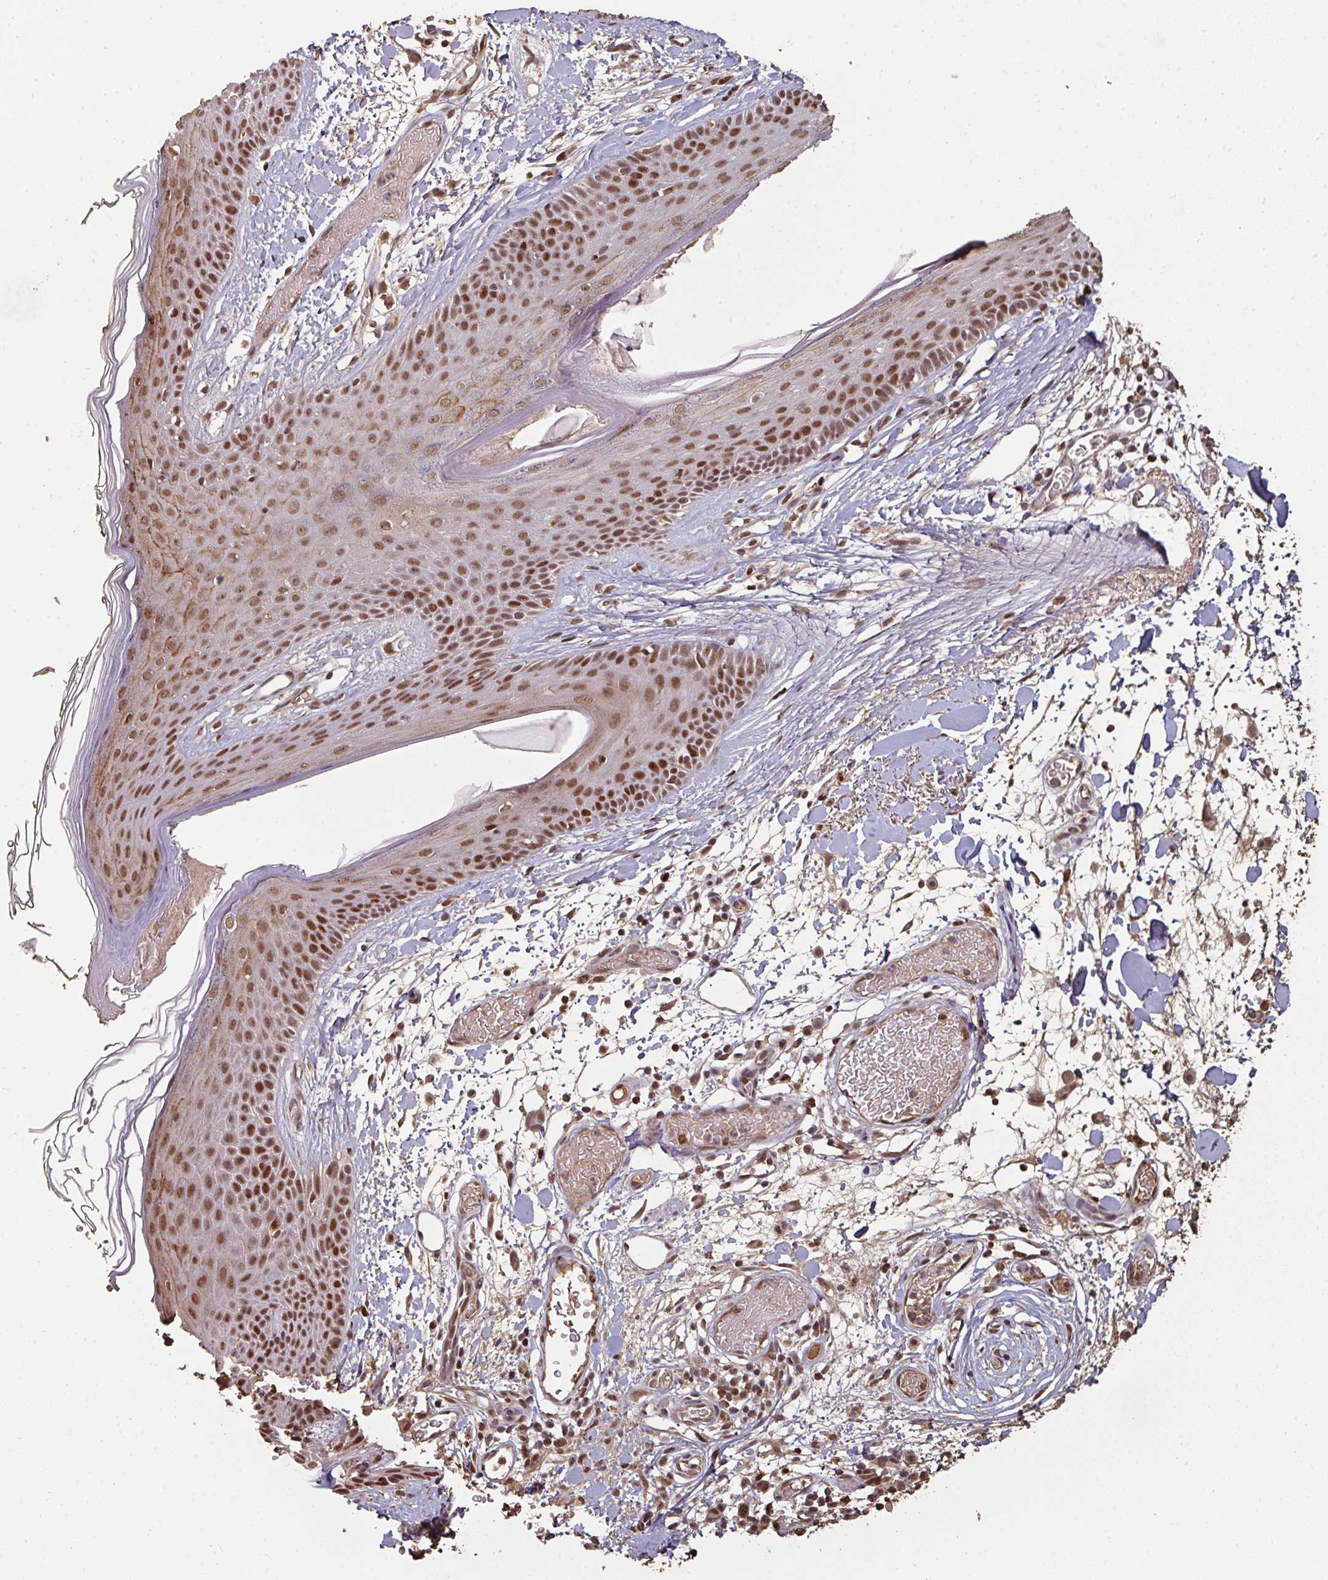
{"staining": {"intensity": "moderate", "quantity": ">75%", "location": "nuclear"}, "tissue": "skin", "cell_type": "Fibroblasts", "image_type": "normal", "snomed": [{"axis": "morphology", "description": "Normal tissue, NOS"}, {"axis": "topography", "description": "Skin"}], "caption": "High-magnification brightfield microscopy of normal skin stained with DAB (3,3'-diaminobenzidine) (brown) and counterstained with hematoxylin (blue). fibroblasts exhibit moderate nuclear expression is seen in approximately>75% of cells.", "gene": "POLD1", "patient": {"sex": "male", "age": 79}}